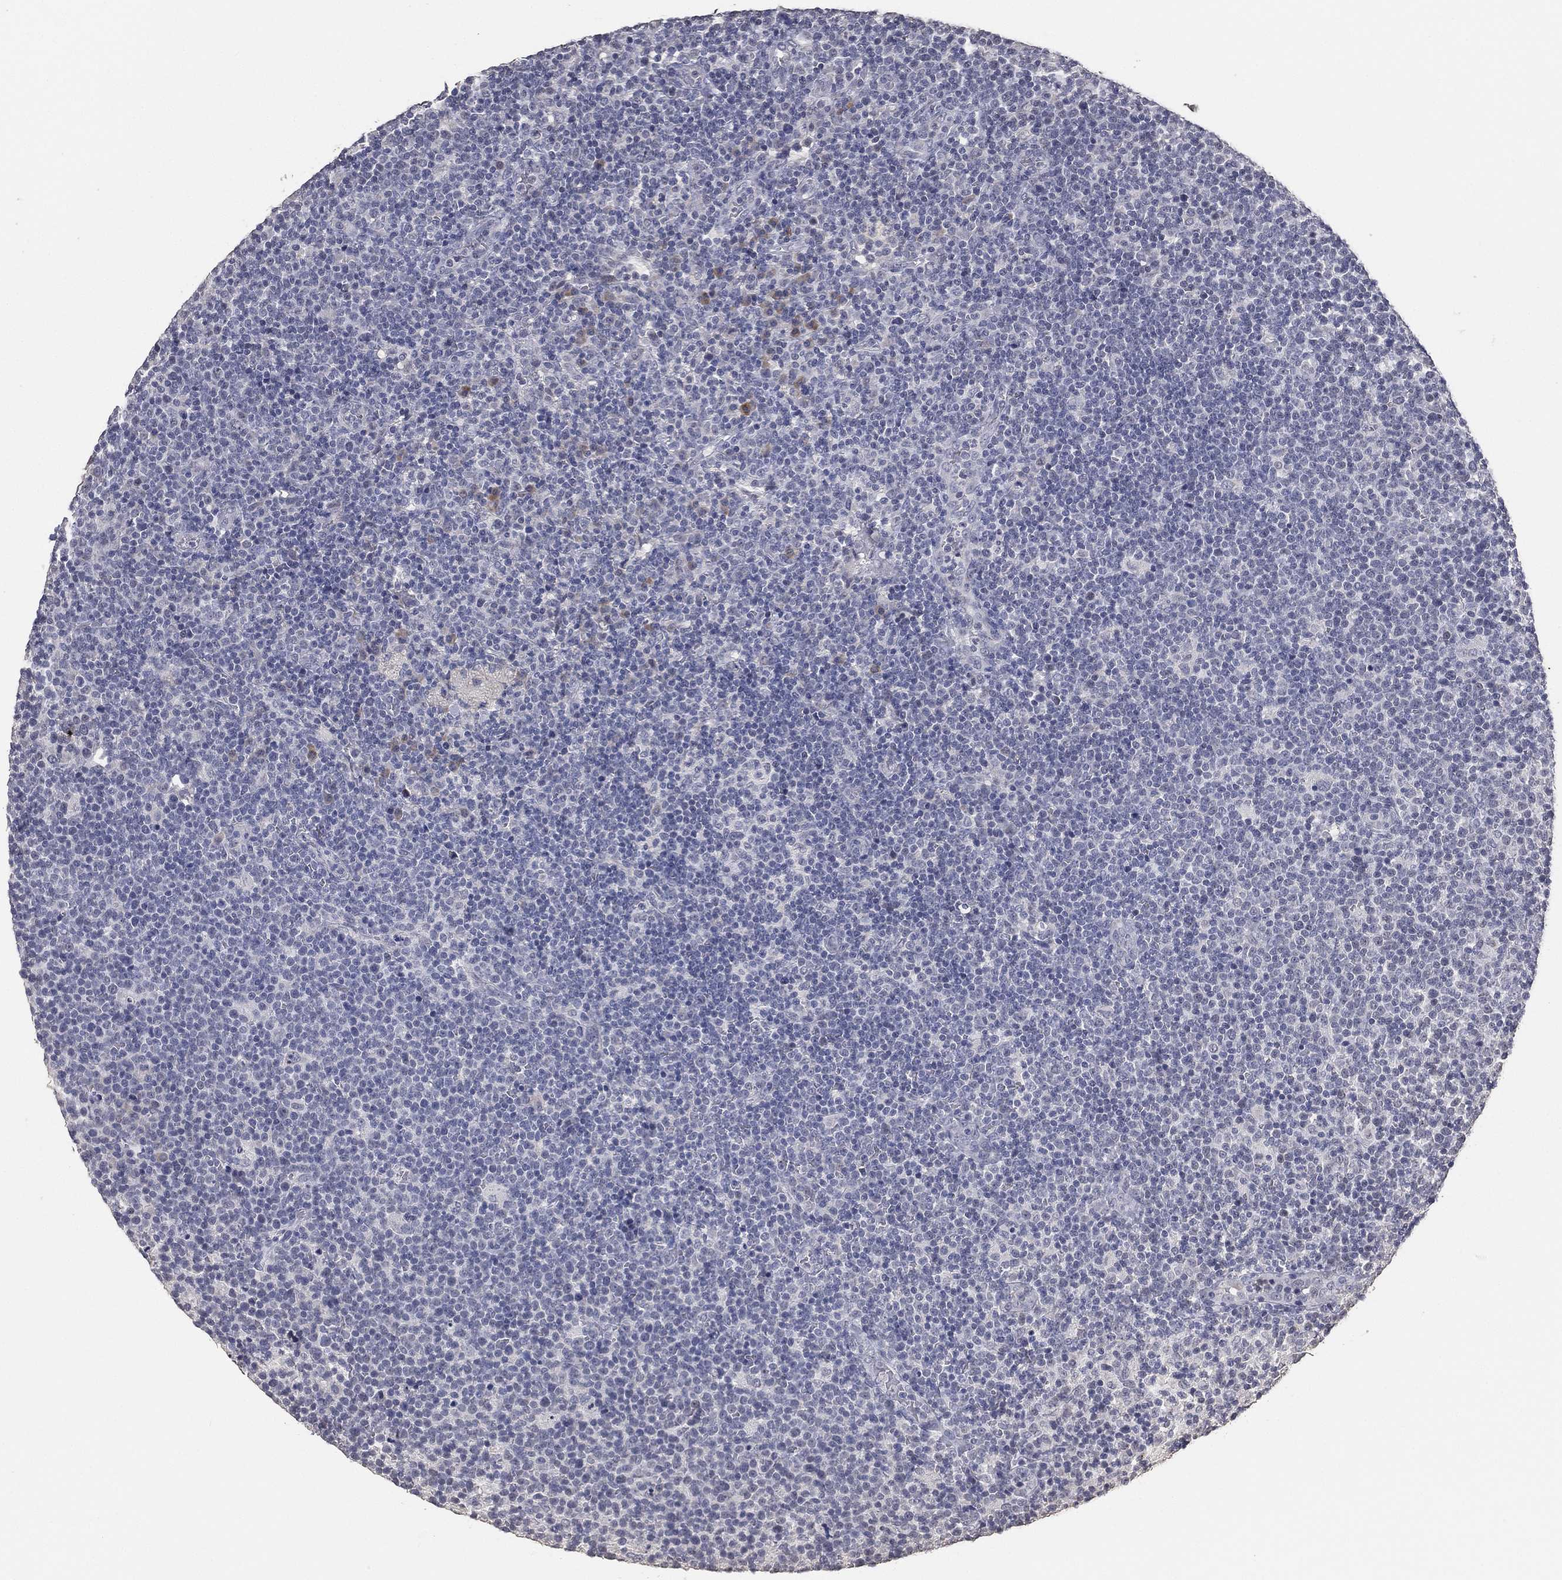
{"staining": {"intensity": "negative", "quantity": "none", "location": "none"}, "tissue": "lymphoma", "cell_type": "Tumor cells", "image_type": "cancer", "snomed": [{"axis": "morphology", "description": "Malignant lymphoma, non-Hodgkin's type, High grade"}, {"axis": "topography", "description": "Lymph node"}], "caption": "High-grade malignant lymphoma, non-Hodgkin's type was stained to show a protein in brown. There is no significant staining in tumor cells.", "gene": "DSG1", "patient": {"sex": "male", "age": 61}}